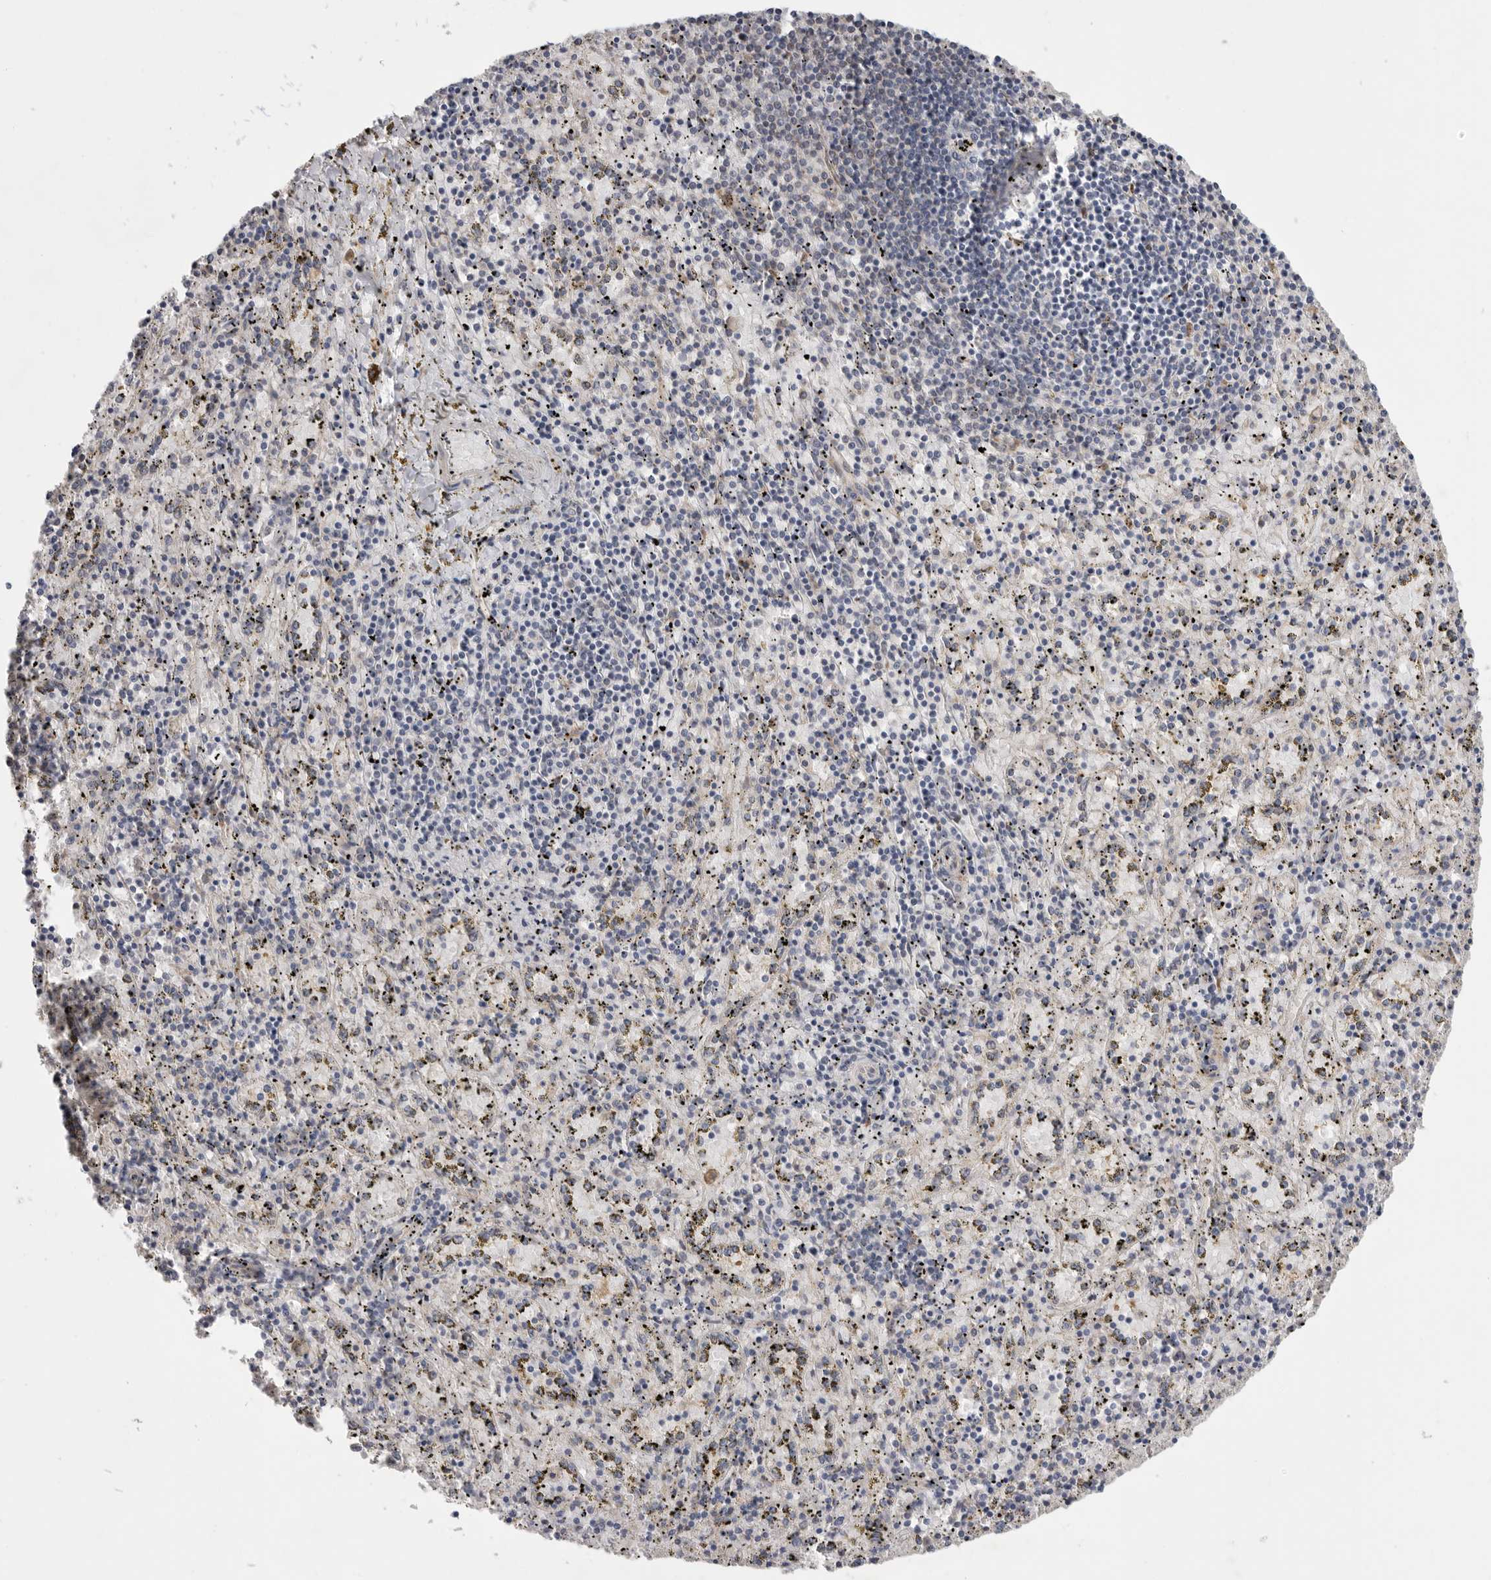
{"staining": {"intensity": "negative", "quantity": "none", "location": "none"}, "tissue": "spleen", "cell_type": "Cells in red pulp", "image_type": "normal", "snomed": [{"axis": "morphology", "description": "Normal tissue, NOS"}, {"axis": "topography", "description": "Spleen"}], "caption": "Human spleen stained for a protein using immunohistochemistry demonstrates no positivity in cells in red pulp.", "gene": "MTFR1L", "patient": {"sex": "male", "age": 11}}